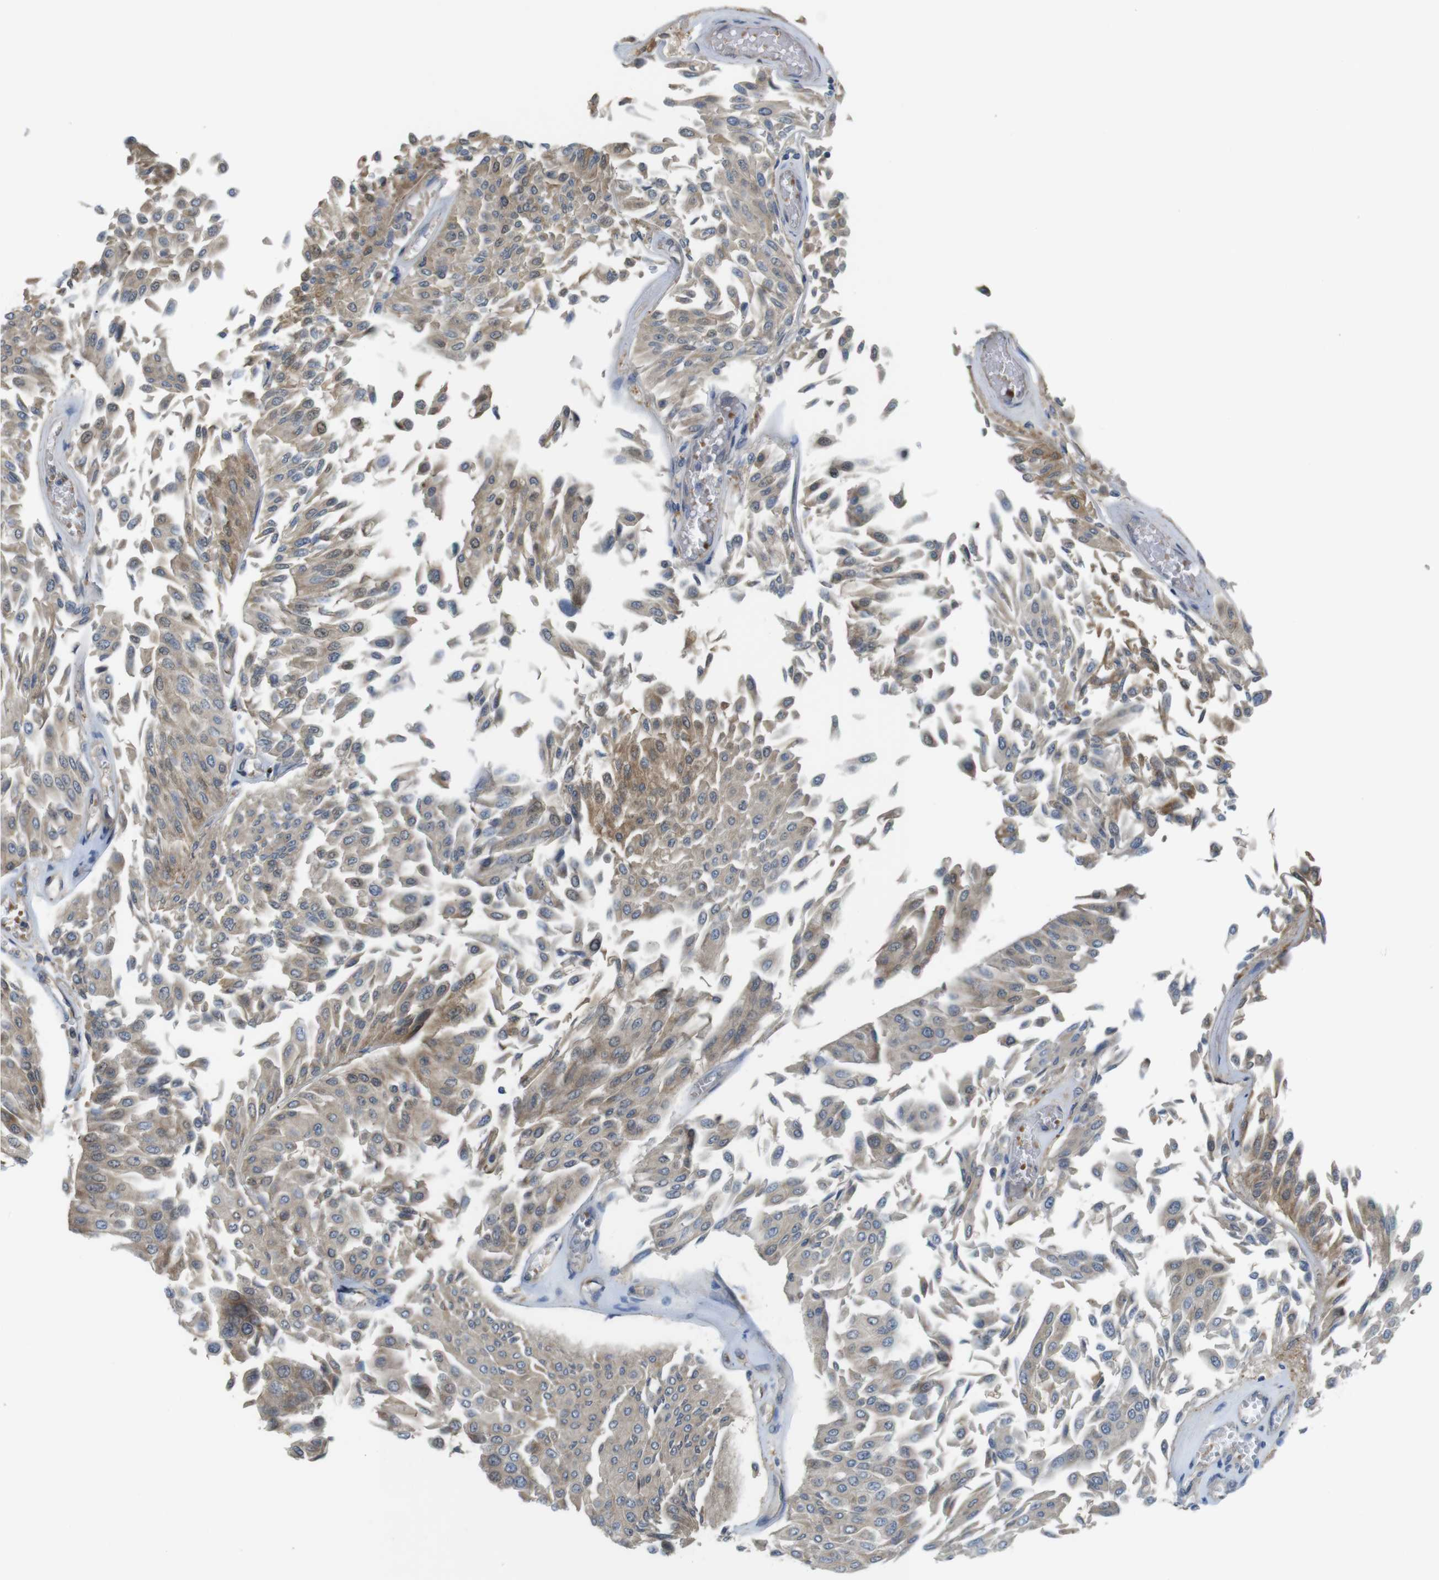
{"staining": {"intensity": "weak", "quantity": "25%-75%", "location": "cytoplasmic/membranous"}, "tissue": "urothelial cancer", "cell_type": "Tumor cells", "image_type": "cancer", "snomed": [{"axis": "morphology", "description": "Urothelial carcinoma, Low grade"}, {"axis": "topography", "description": "Urinary bladder"}], "caption": "IHC micrograph of human urothelial cancer stained for a protein (brown), which exhibits low levels of weak cytoplasmic/membranous staining in approximately 25%-75% of tumor cells.", "gene": "ABHD15", "patient": {"sex": "male", "age": 67}}